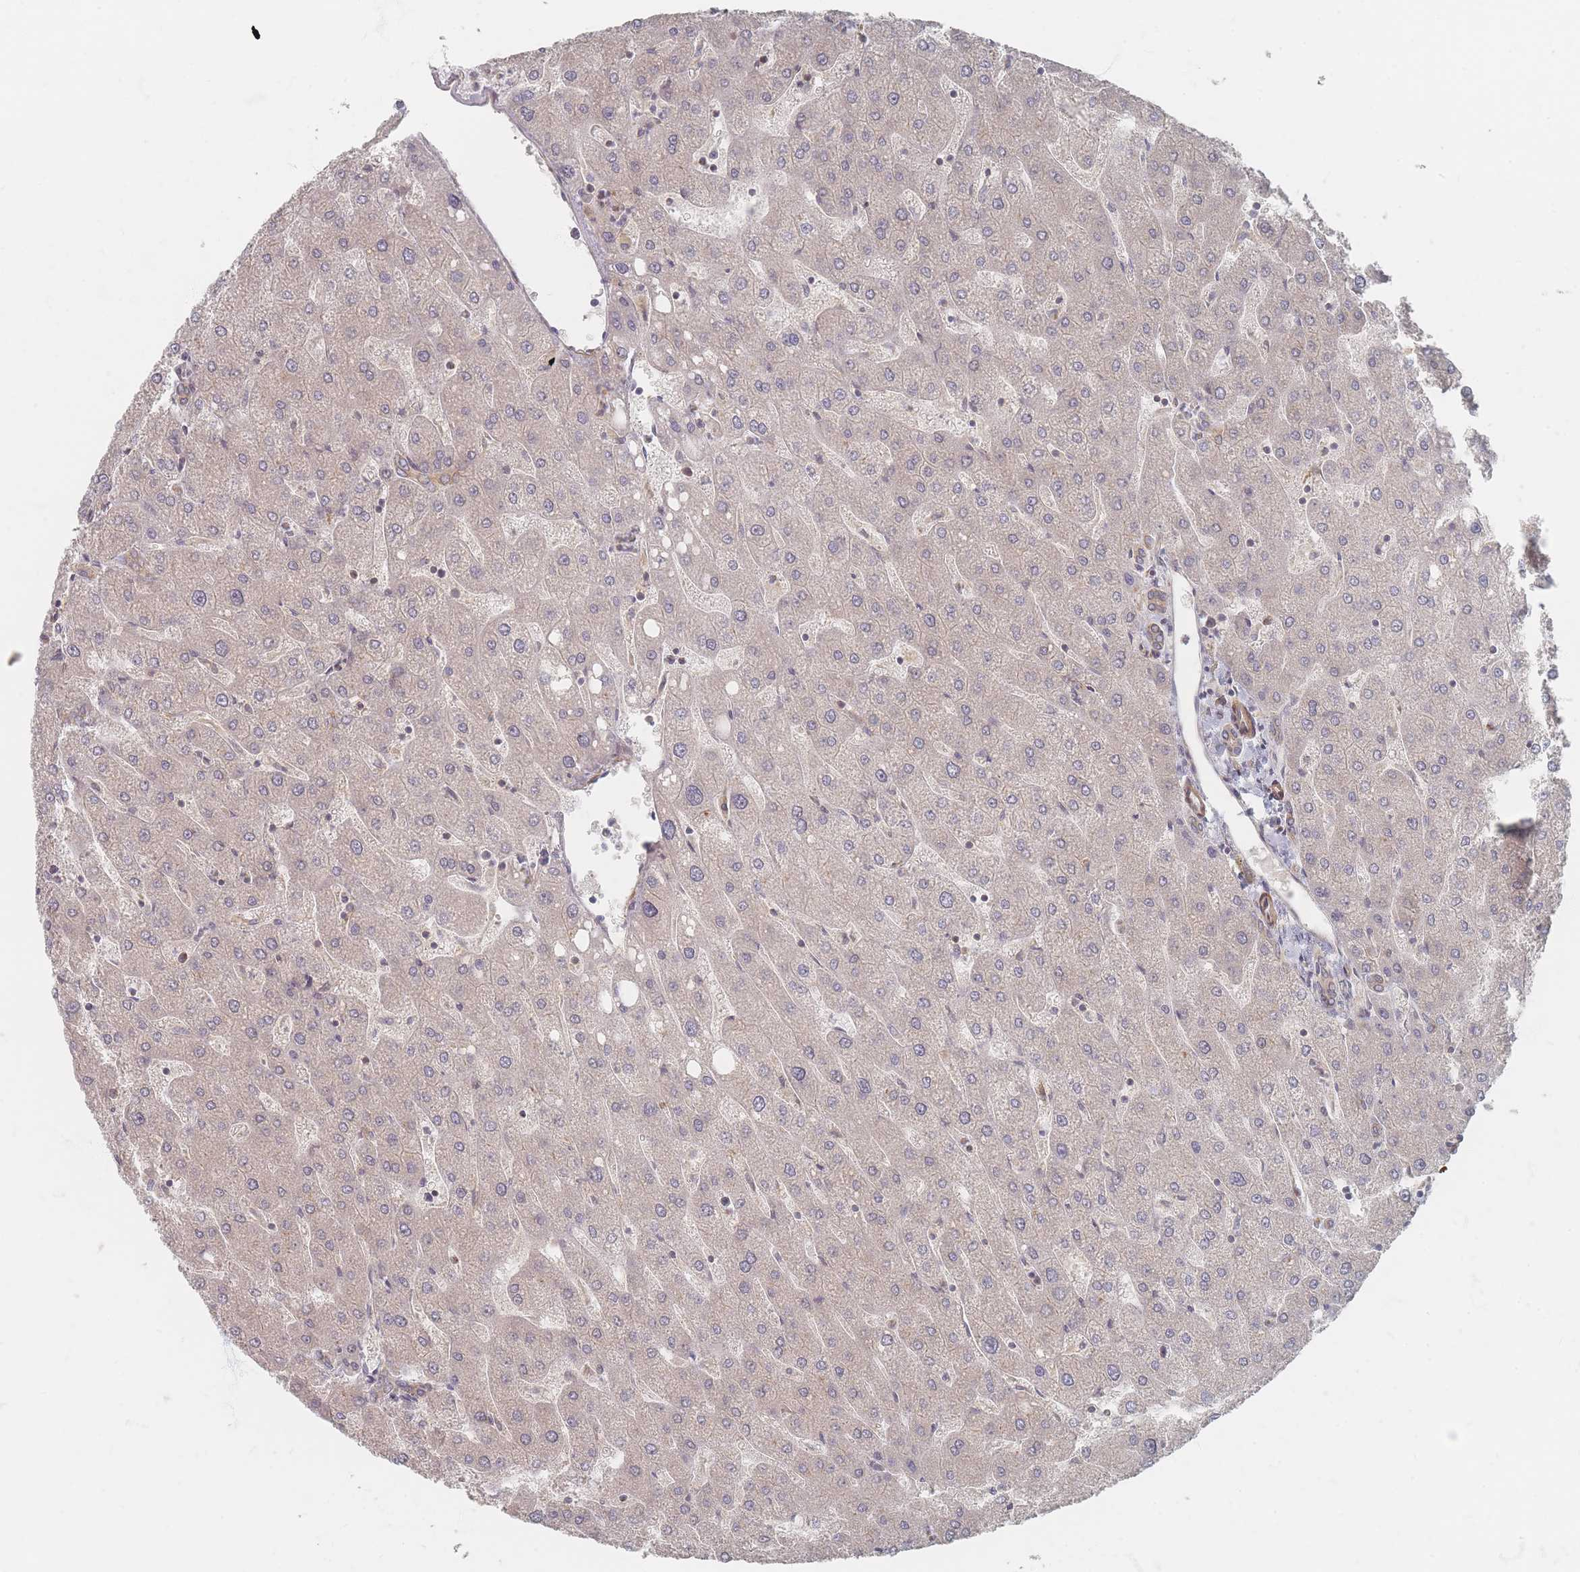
{"staining": {"intensity": "moderate", "quantity": "25%-75%", "location": "cytoplasmic/membranous"}, "tissue": "liver", "cell_type": "Cholangiocytes", "image_type": "normal", "snomed": [{"axis": "morphology", "description": "Normal tissue, NOS"}, {"axis": "topography", "description": "Liver"}], "caption": "Protein staining of unremarkable liver reveals moderate cytoplasmic/membranous positivity in about 25%-75% of cholangiocytes.", "gene": "GLE1", "patient": {"sex": "male", "age": 67}}